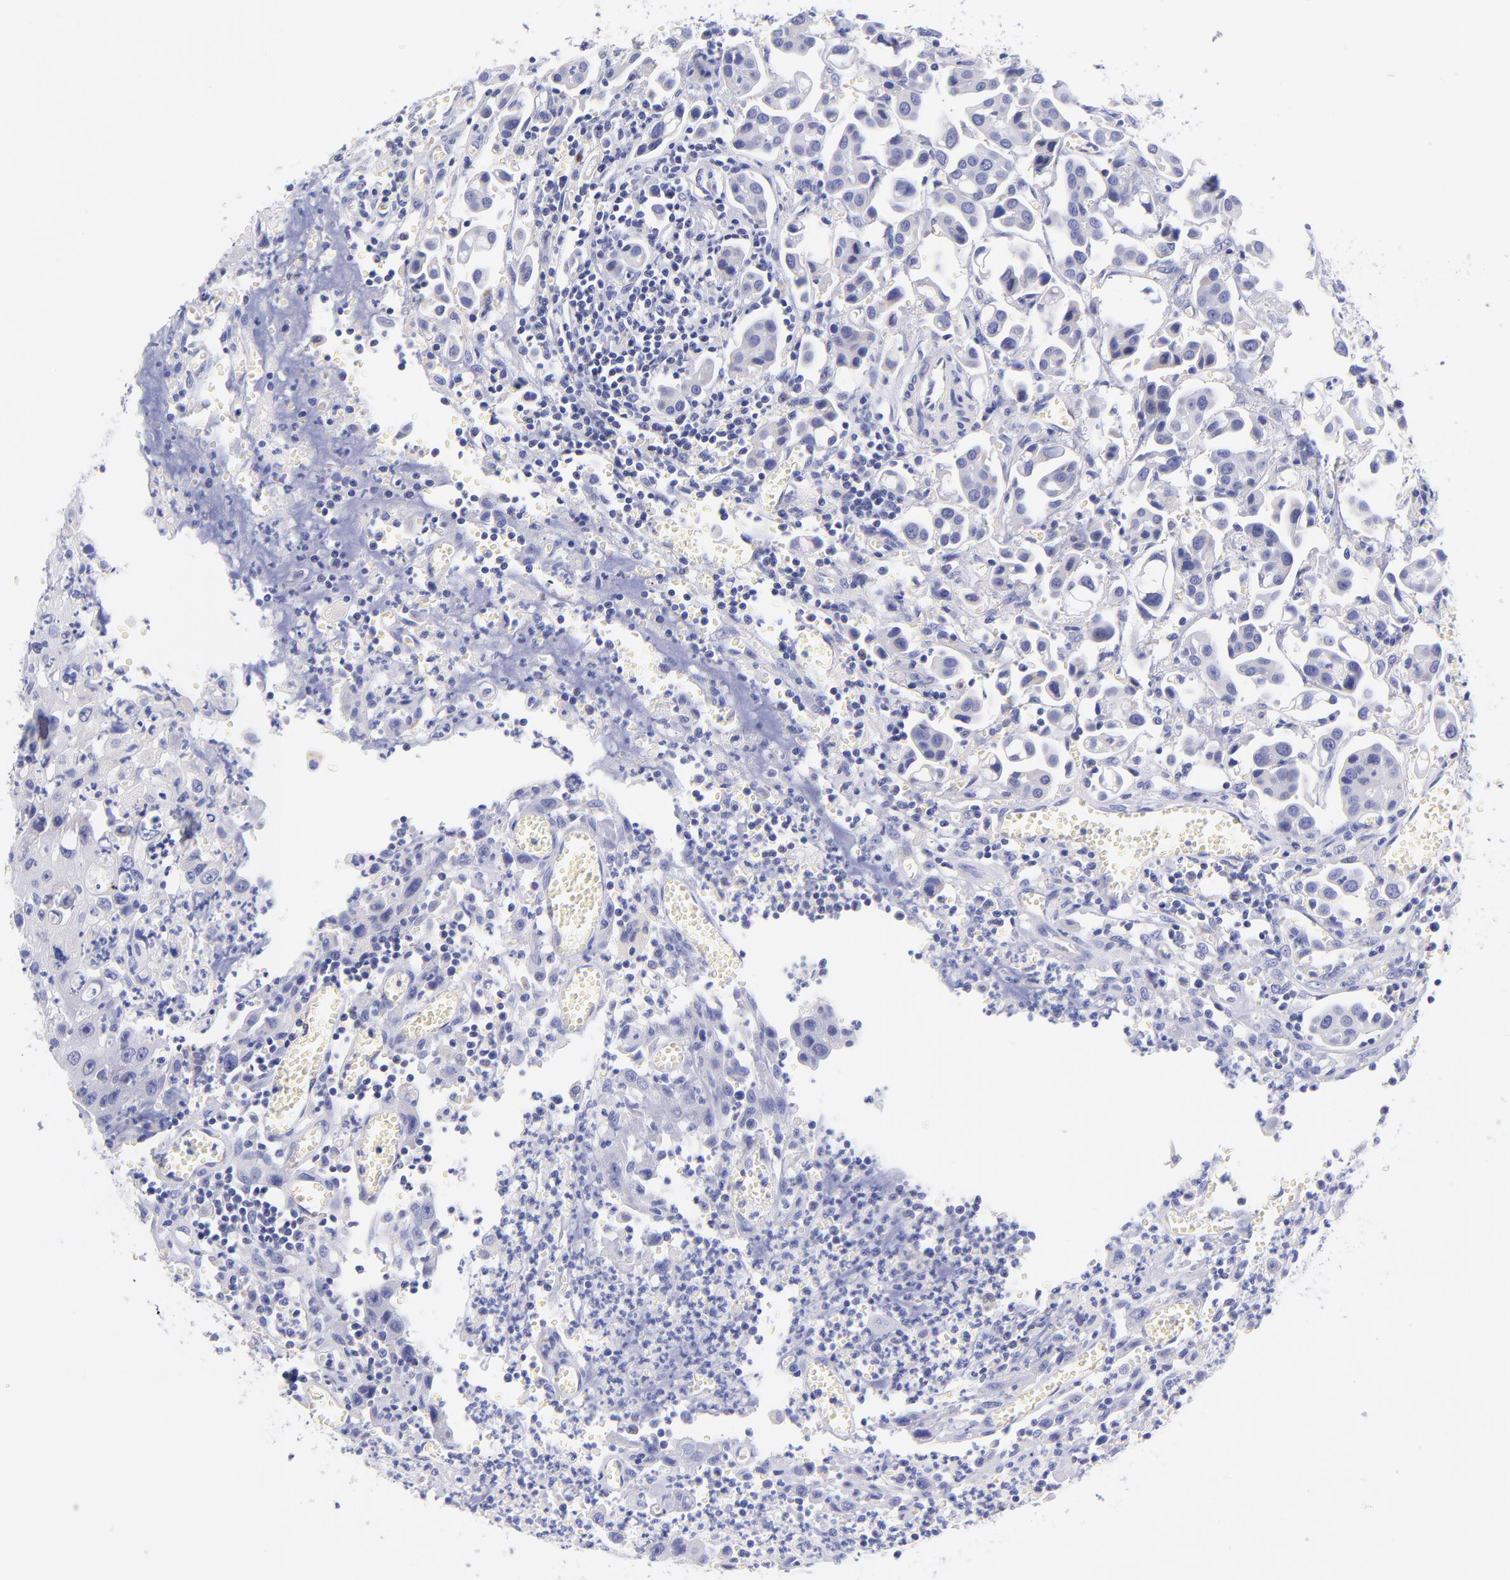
{"staining": {"intensity": "moderate", "quantity": "25%-75%", "location": "cytoplasmic/membranous"}, "tissue": "urothelial cancer", "cell_type": "Tumor cells", "image_type": "cancer", "snomed": [{"axis": "morphology", "description": "Urothelial carcinoma, High grade"}, {"axis": "topography", "description": "Urinary bladder"}], "caption": "Protein positivity by immunohistochemistry (IHC) reveals moderate cytoplasmic/membranous staining in approximately 25%-75% of tumor cells in urothelial carcinoma (high-grade). (DAB IHC, brown staining for protein, blue staining for nuclei).", "gene": "NDUFB7", "patient": {"sex": "male", "age": 66}}